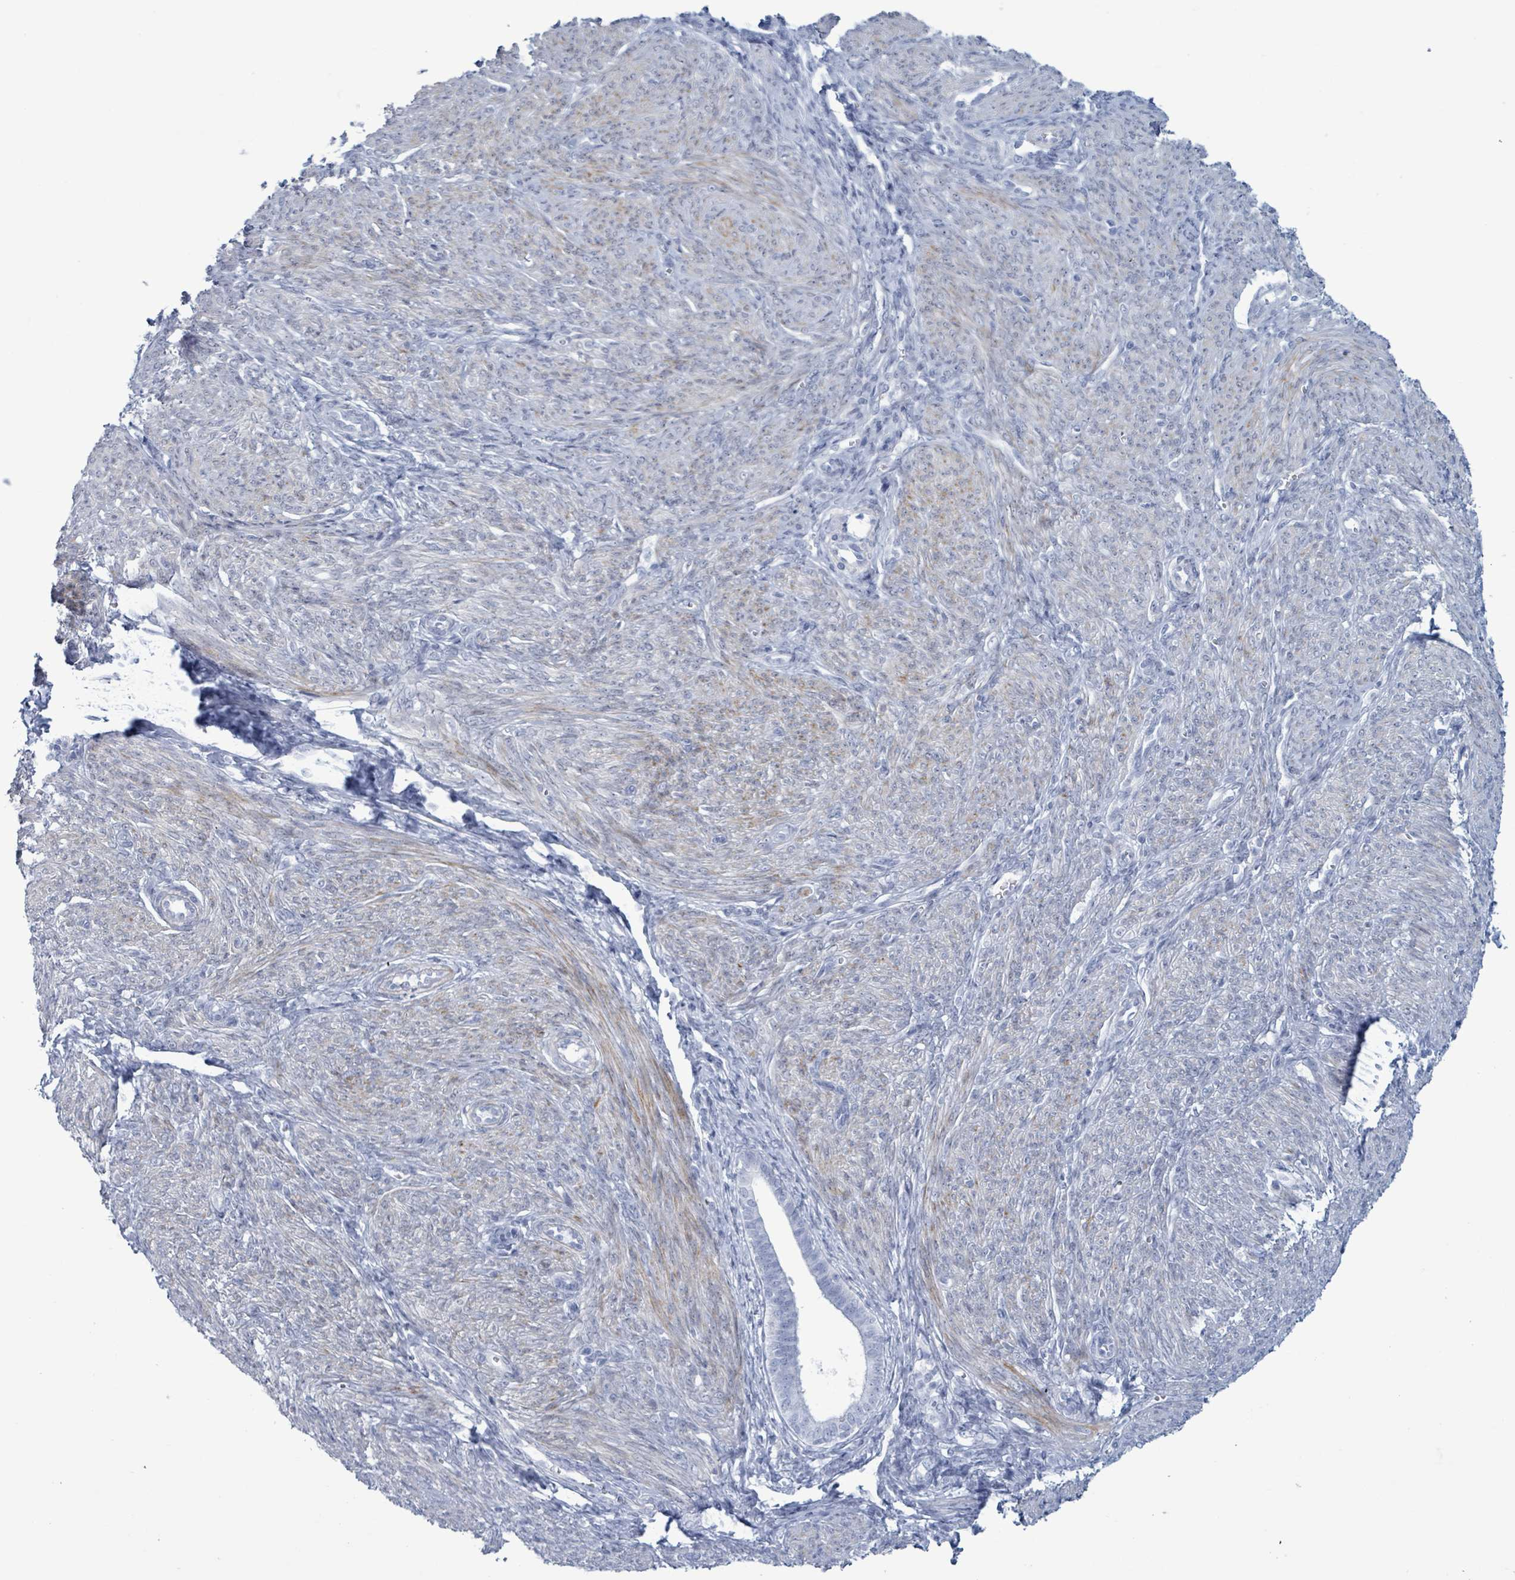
{"staining": {"intensity": "negative", "quantity": "none", "location": "none"}, "tissue": "endometrial cancer", "cell_type": "Tumor cells", "image_type": "cancer", "snomed": [{"axis": "morphology", "description": "Adenocarcinoma, NOS"}, {"axis": "topography", "description": "Endometrium"}], "caption": "This histopathology image is of endometrial cancer stained with immunohistochemistry (IHC) to label a protein in brown with the nuclei are counter-stained blue. There is no staining in tumor cells.", "gene": "ZNF771", "patient": {"sex": "female", "age": 87}}